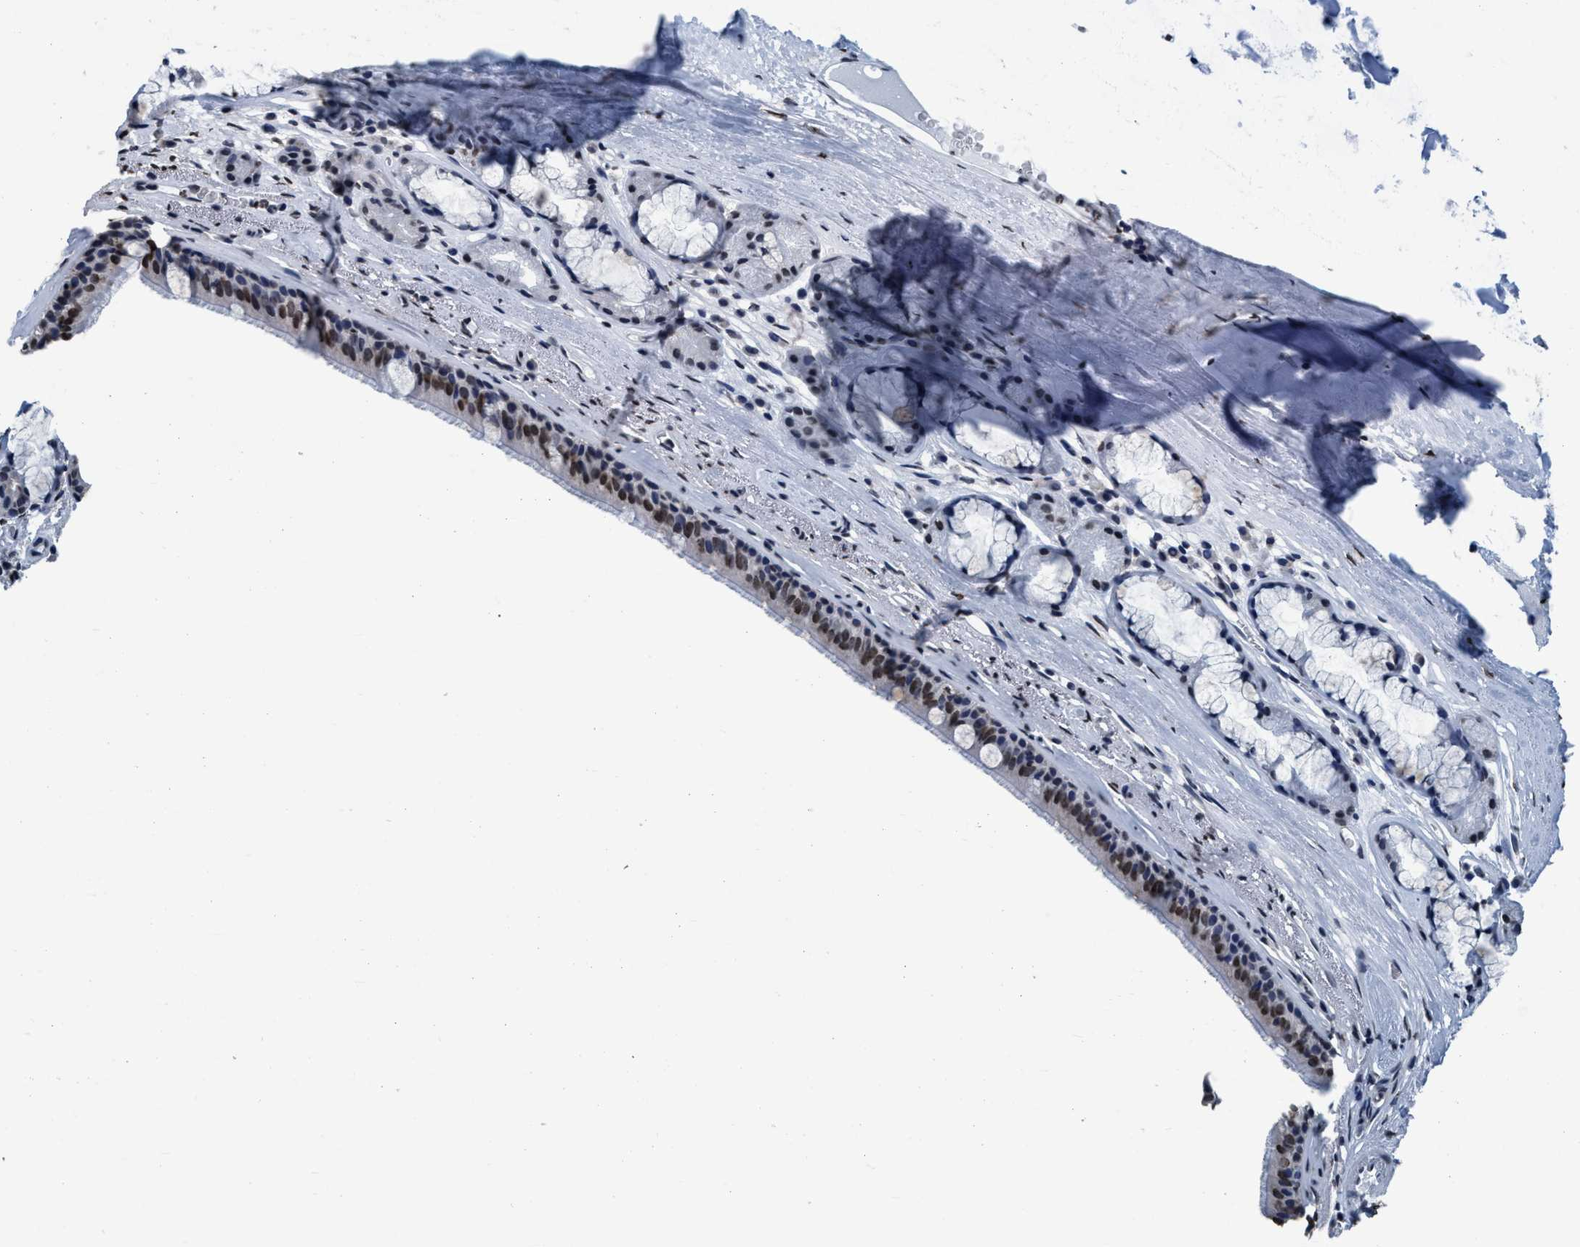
{"staining": {"intensity": "moderate", "quantity": ">75%", "location": "nuclear"}, "tissue": "bronchus", "cell_type": "Respiratory epithelial cells", "image_type": "normal", "snomed": [{"axis": "morphology", "description": "Normal tissue, NOS"}, {"axis": "topography", "description": "Cartilage tissue"}], "caption": "This is an image of IHC staining of unremarkable bronchus, which shows moderate positivity in the nuclear of respiratory epithelial cells.", "gene": "CCNE2", "patient": {"sex": "female", "age": 63}}